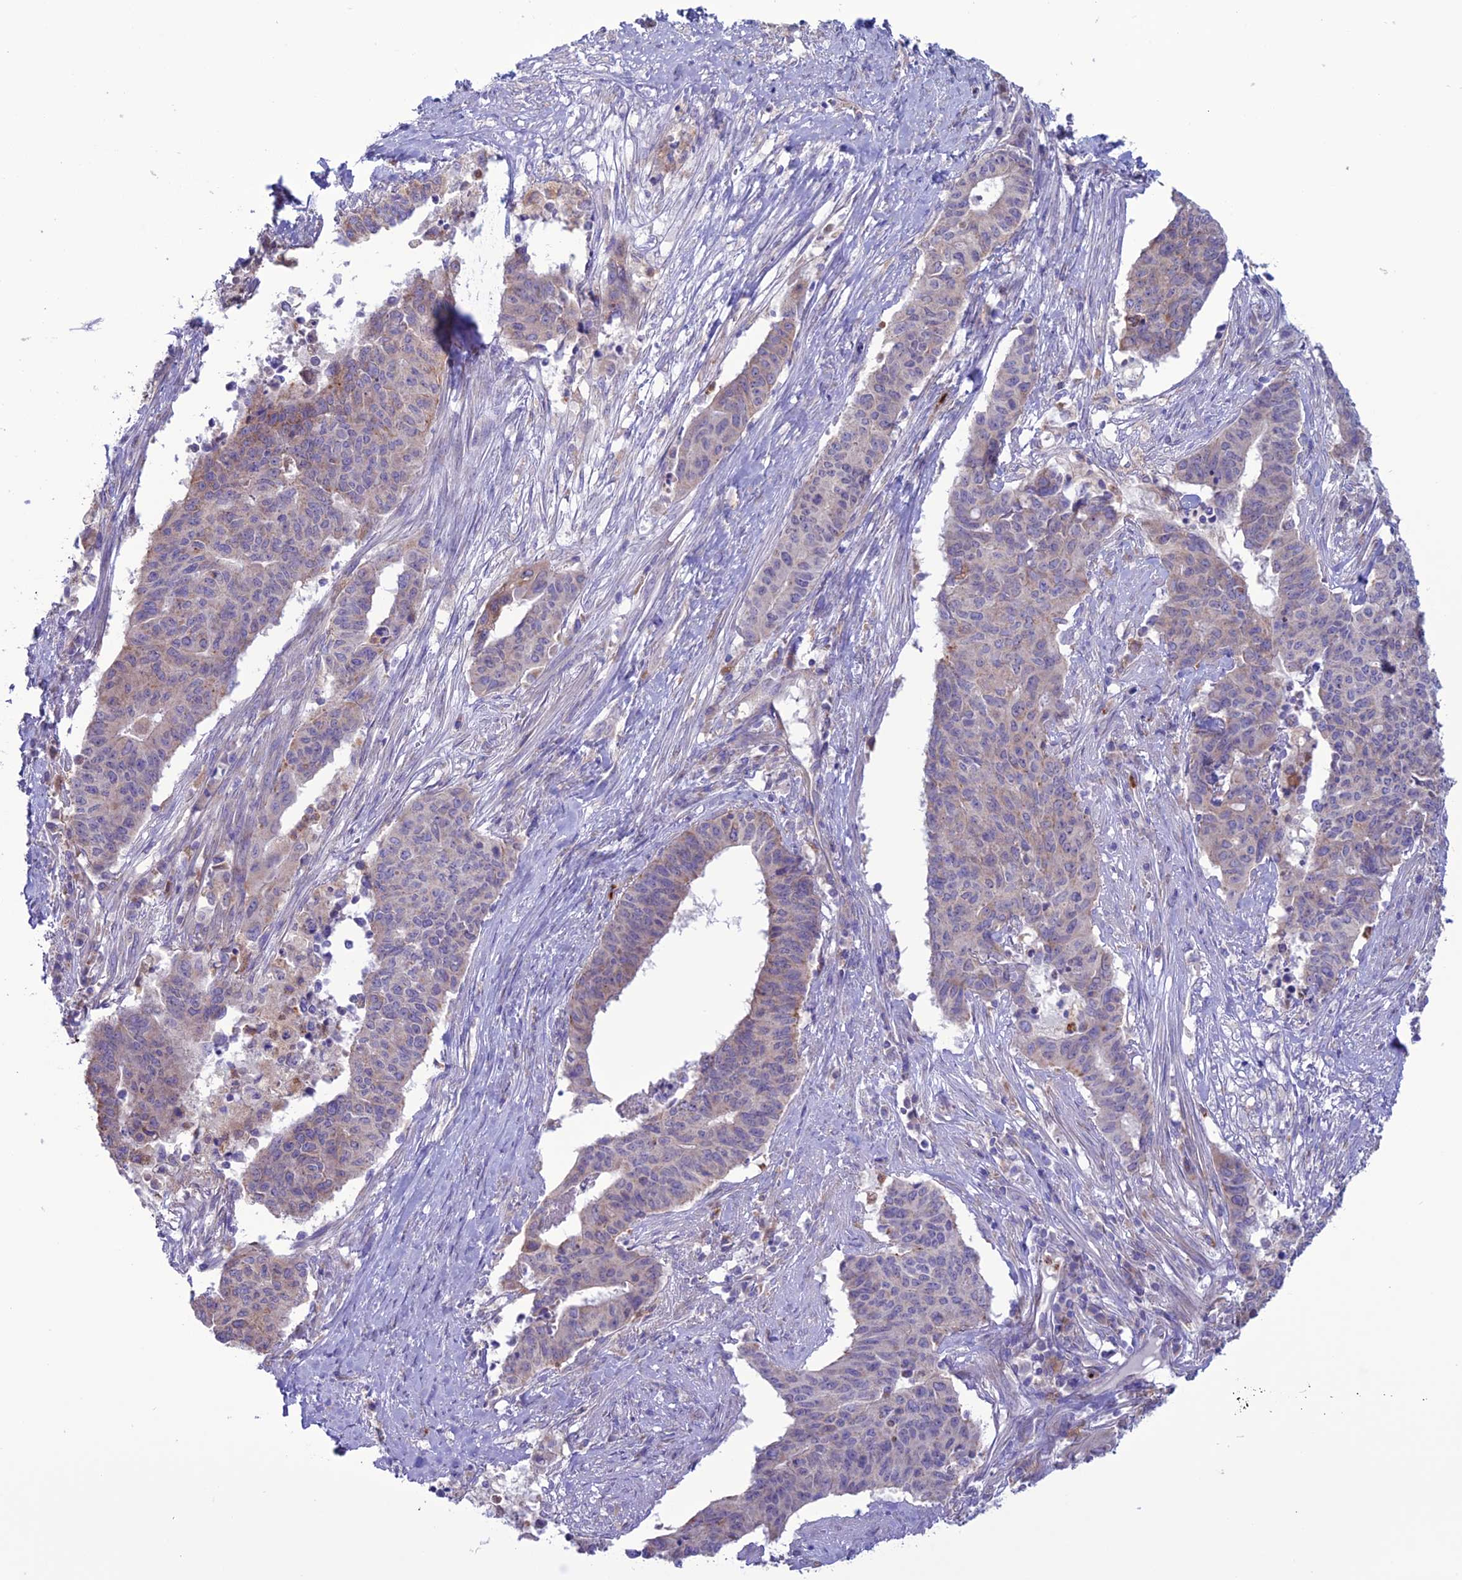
{"staining": {"intensity": "weak", "quantity": ">75%", "location": "cytoplasmic/membranous"}, "tissue": "endometrial cancer", "cell_type": "Tumor cells", "image_type": "cancer", "snomed": [{"axis": "morphology", "description": "Adenocarcinoma, NOS"}, {"axis": "topography", "description": "Endometrium"}], "caption": "Immunohistochemical staining of endometrial cancer (adenocarcinoma) shows low levels of weak cytoplasmic/membranous staining in approximately >75% of tumor cells.", "gene": "CLCN7", "patient": {"sex": "female", "age": 59}}